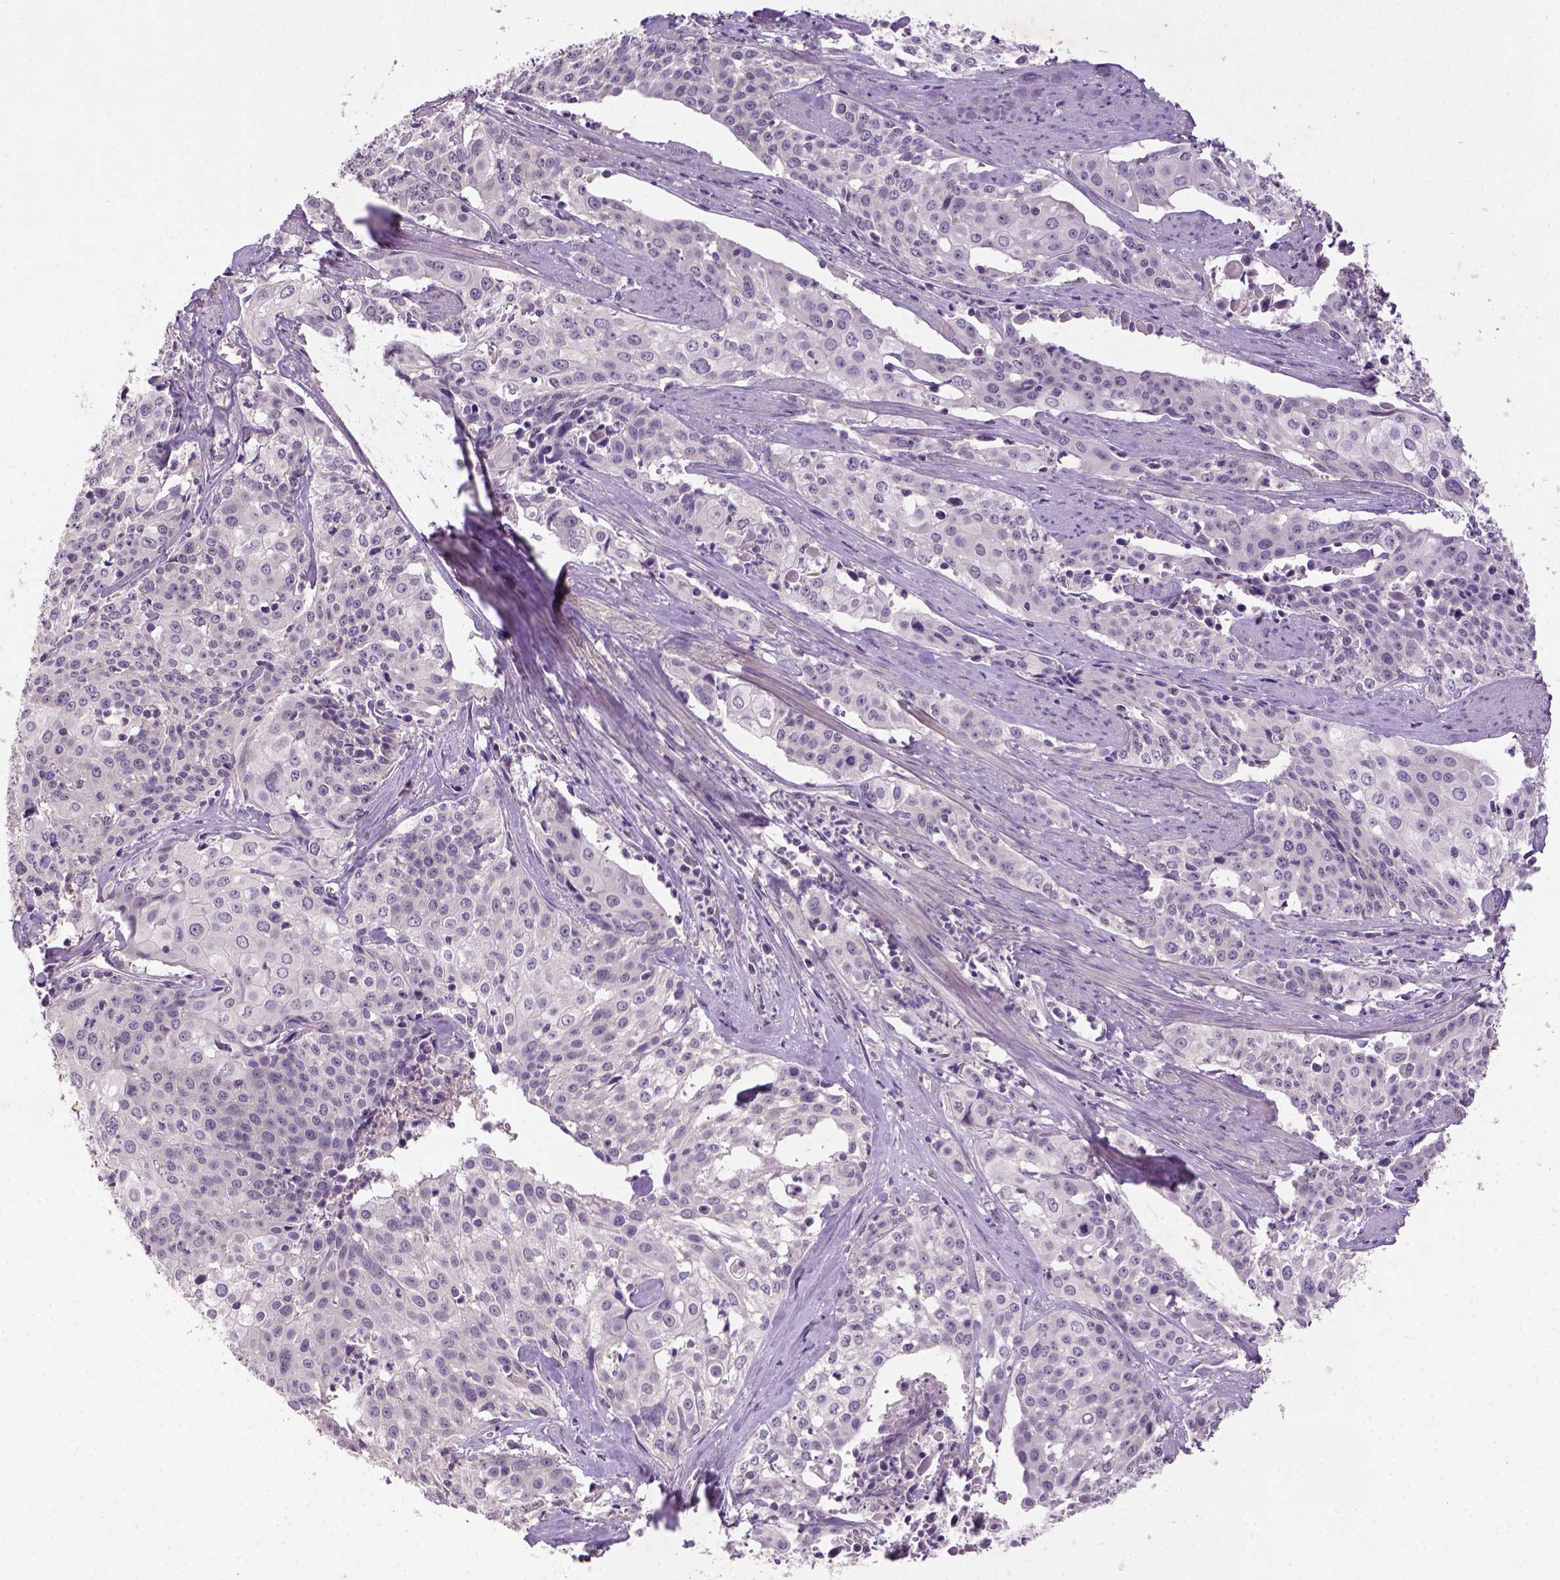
{"staining": {"intensity": "negative", "quantity": "none", "location": "none"}, "tissue": "cervical cancer", "cell_type": "Tumor cells", "image_type": "cancer", "snomed": [{"axis": "morphology", "description": "Squamous cell carcinoma, NOS"}, {"axis": "topography", "description": "Cervix"}], "caption": "Human squamous cell carcinoma (cervical) stained for a protein using immunohistochemistry exhibits no positivity in tumor cells.", "gene": "NLGN2", "patient": {"sex": "female", "age": 39}}